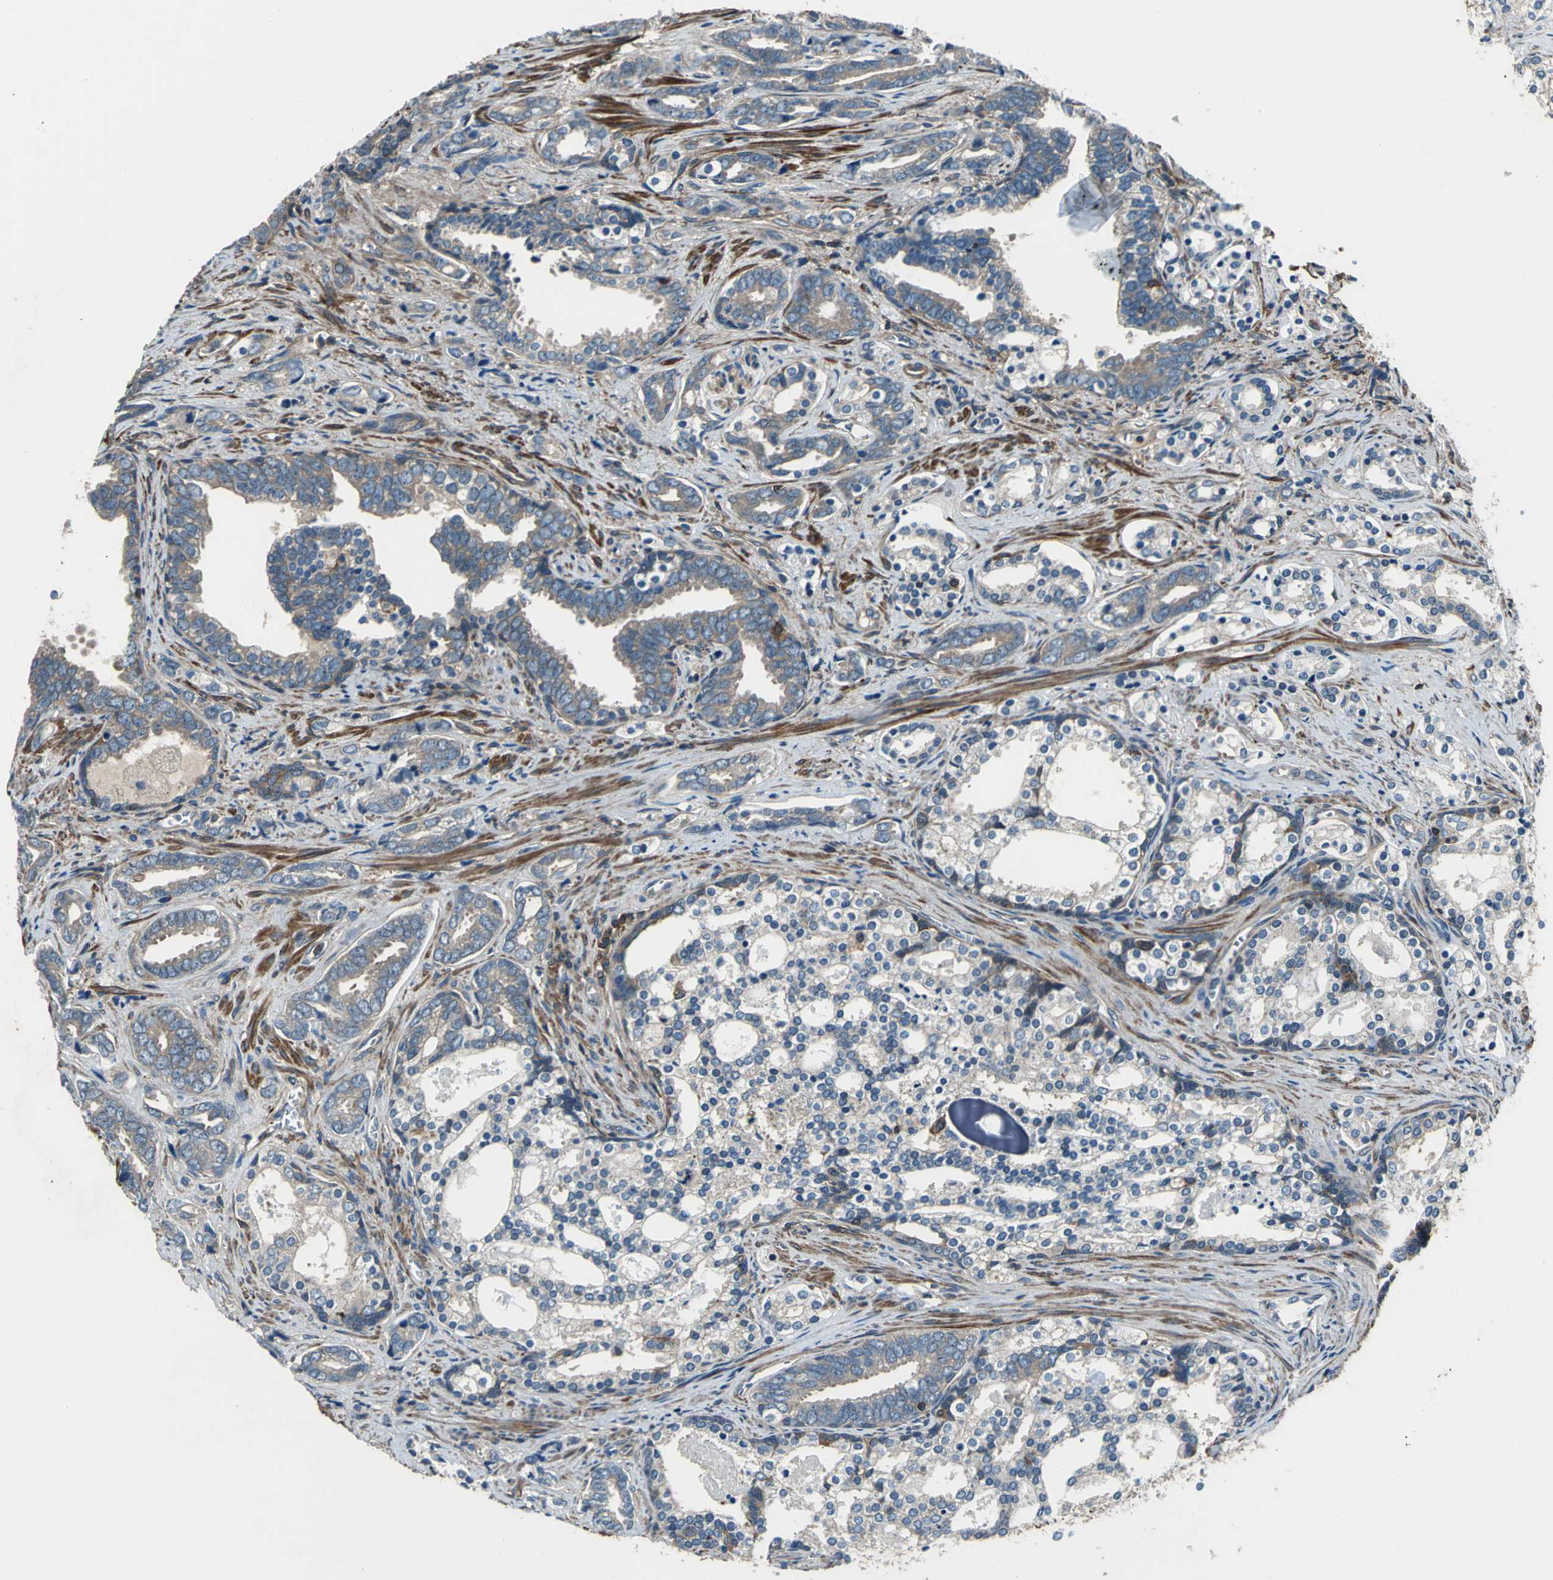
{"staining": {"intensity": "moderate", "quantity": ">75%", "location": "cytoplasmic/membranous"}, "tissue": "prostate cancer", "cell_type": "Tumor cells", "image_type": "cancer", "snomed": [{"axis": "morphology", "description": "Adenocarcinoma, Medium grade"}, {"axis": "topography", "description": "Prostate"}], "caption": "Prostate cancer stained with a brown dye demonstrates moderate cytoplasmic/membranous positive expression in about >75% of tumor cells.", "gene": "PARVA", "patient": {"sex": "male", "age": 67}}